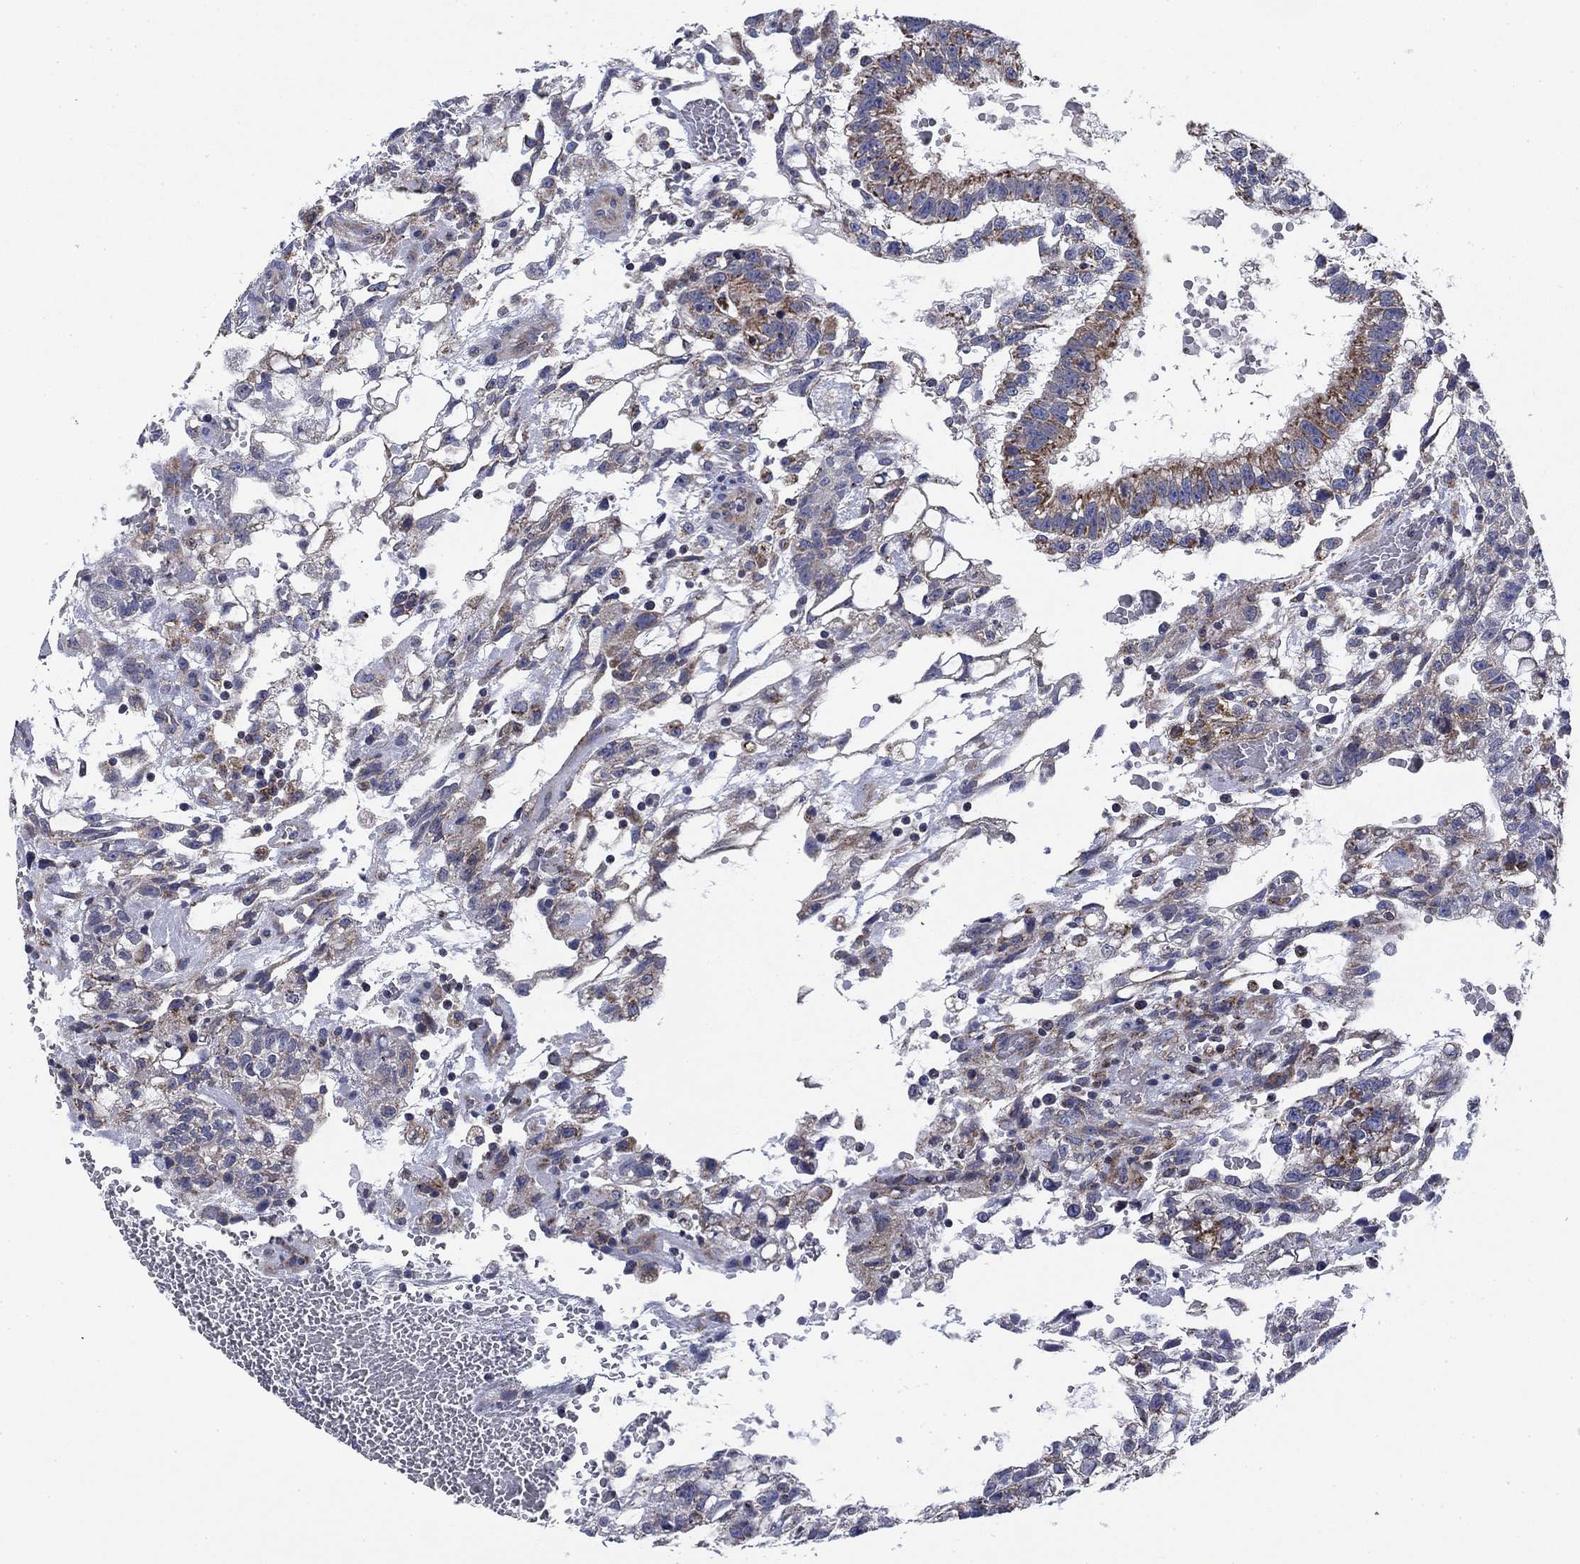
{"staining": {"intensity": "moderate", "quantity": "<25%", "location": "cytoplasmic/membranous"}, "tissue": "testis cancer", "cell_type": "Tumor cells", "image_type": "cancer", "snomed": [{"axis": "morphology", "description": "Carcinoma, Embryonal, NOS"}, {"axis": "topography", "description": "Testis"}], "caption": "The histopathology image exhibits immunohistochemical staining of testis cancer (embryonal carcinoma). There is moderate cytoplasmic/membranous positivity is present in about <25% of tumor cells.", "gene": "NACAD", "patient": {"sex": "male", "age": 32}}